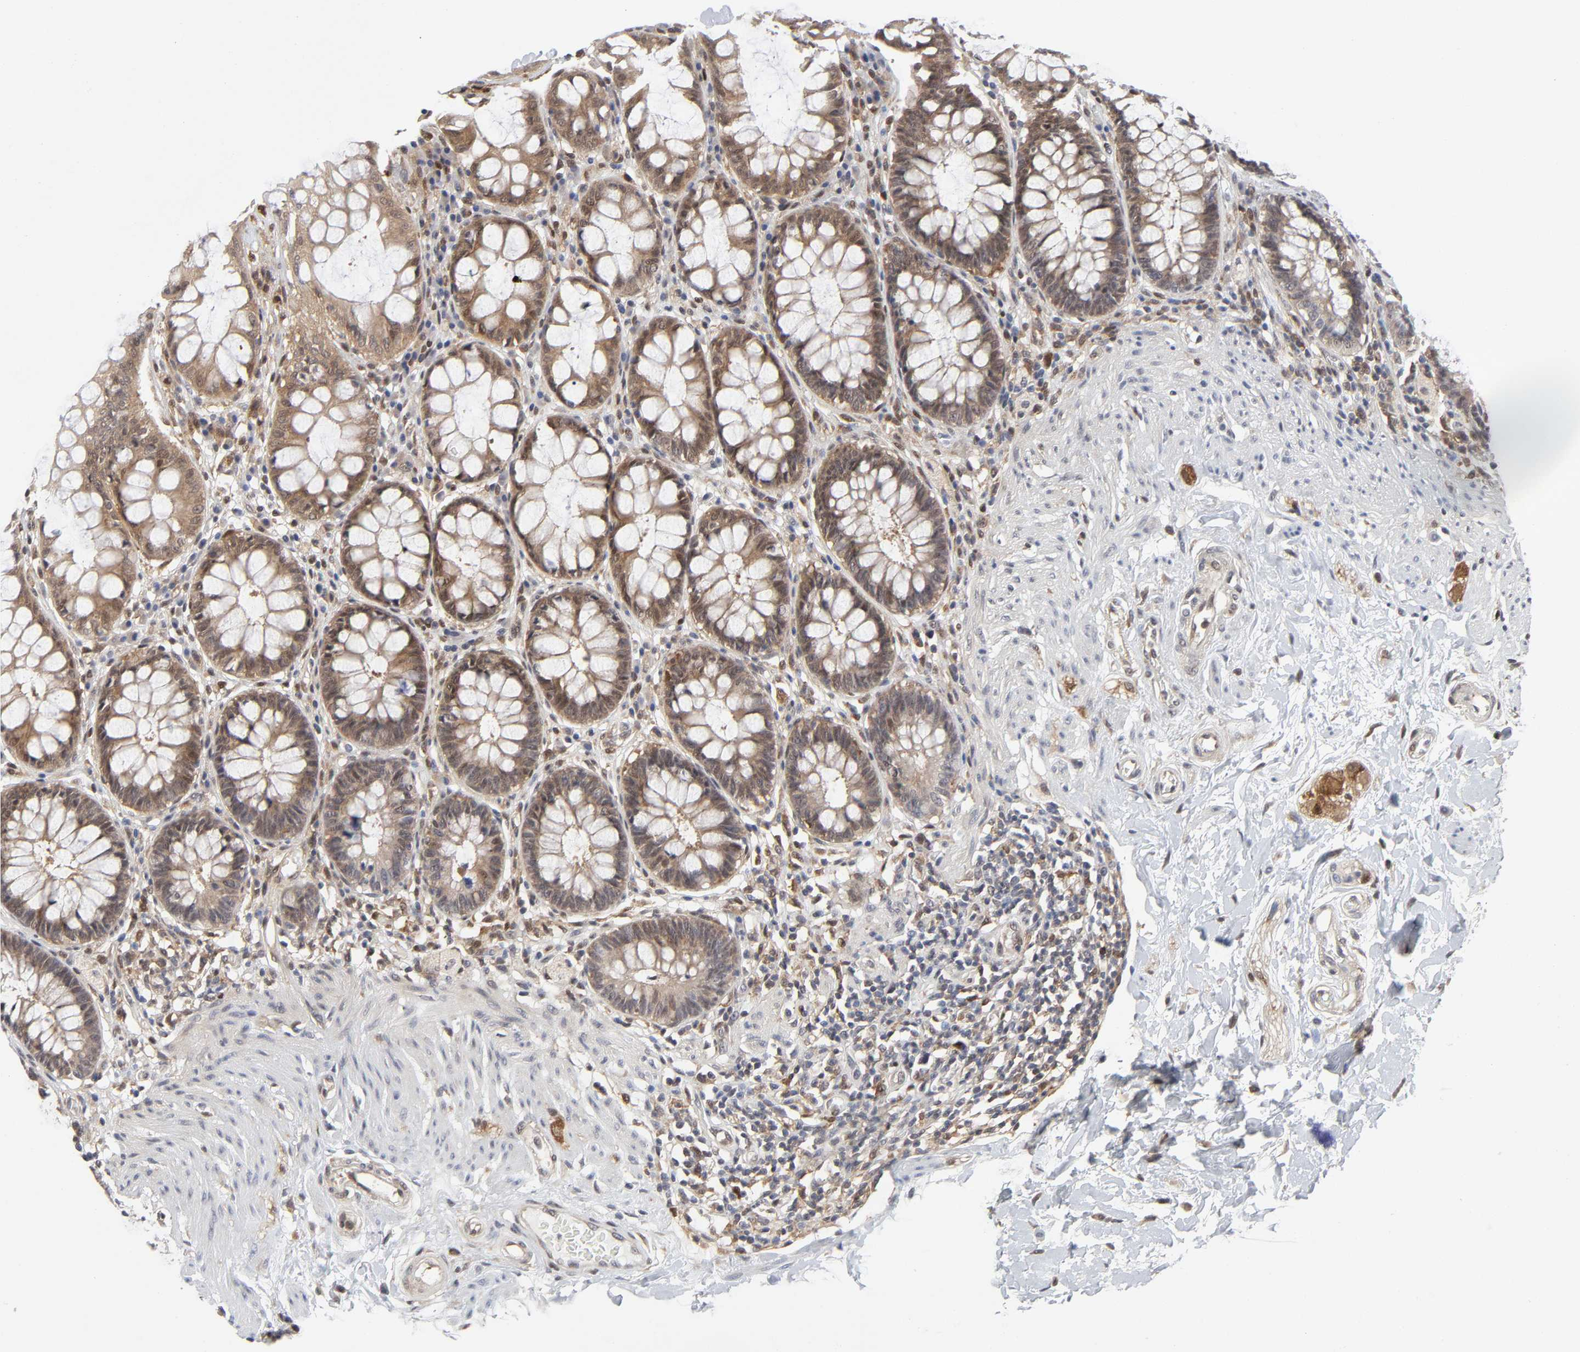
{"staining": {"intensity": "weak", "quantity": ">75%", "location": "cytoplasmic/membranous"}, "tissue": "rectum", "cell_type": "Glandular cells", "image_type": "normal", "snomed": [{"axis": "morphology", "description": "Normal tissue, NOS"}, {"axis": "topography", "description": "Rectum"}], "caption": "Human rectum stained with a brown dye demonstrates weak cytoplasmic/membranous positive expression in about >75% of glandular cells.", "gene": "PTEN", "patient": {"sex": "female", "age": 46}}